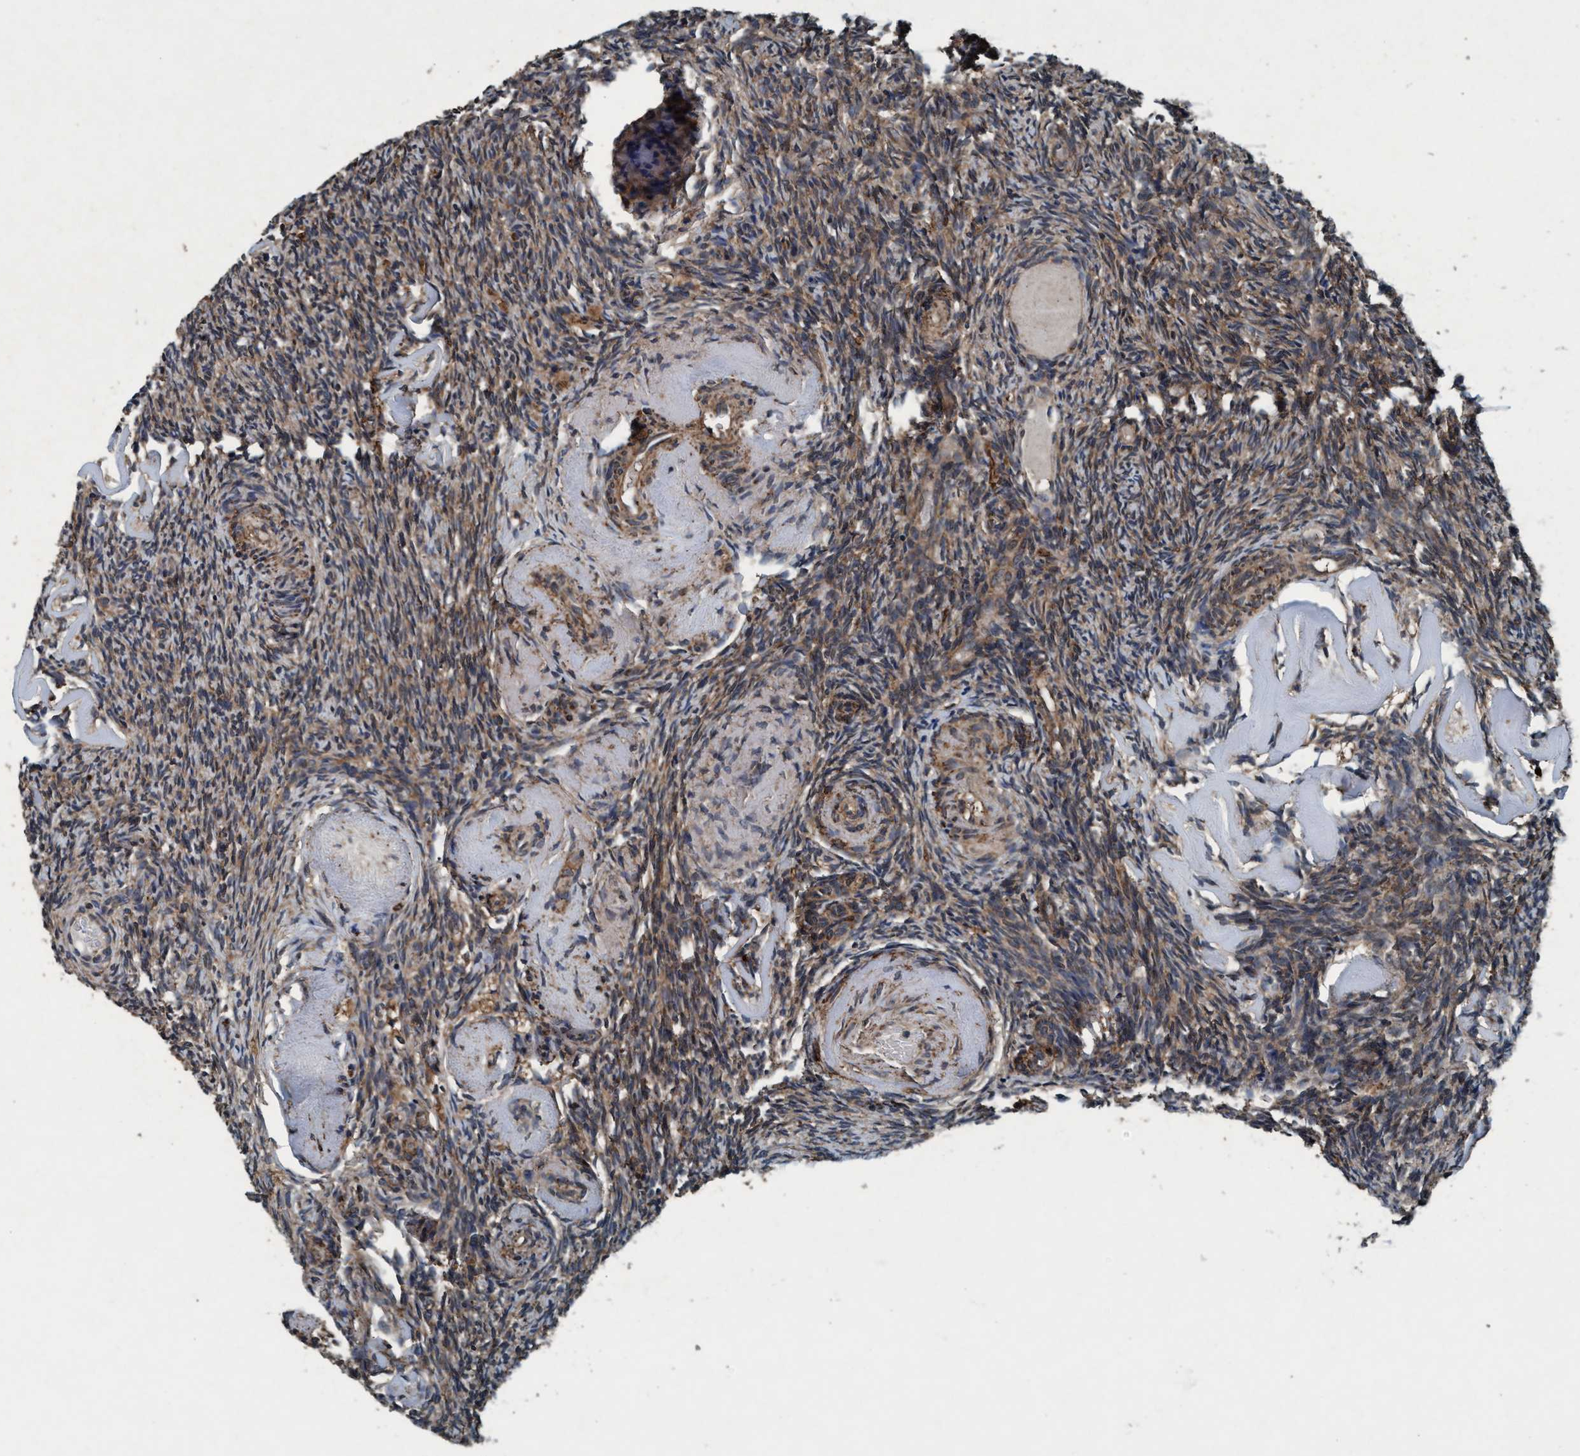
{"staining": {"intensity": "moderate", "quantity": ">75%", "location": "cytoplasmic/membranous"}, "tissue": "ovary", "cell_type": "Follicle cells", "image_type": "normal", "snomed": [{"axis": "morphology", "description": "Normal tissue, NOS"}, {"axis": "topography", "description": "Ovary"}], "caption": "Protein analysis of normal ovary exhibits moderate cytoplasmic/membranous staining in approximately >75% of follicle cells.", "gene": "AKT1S1", "patient": {"sex": "female", "age": 60}}